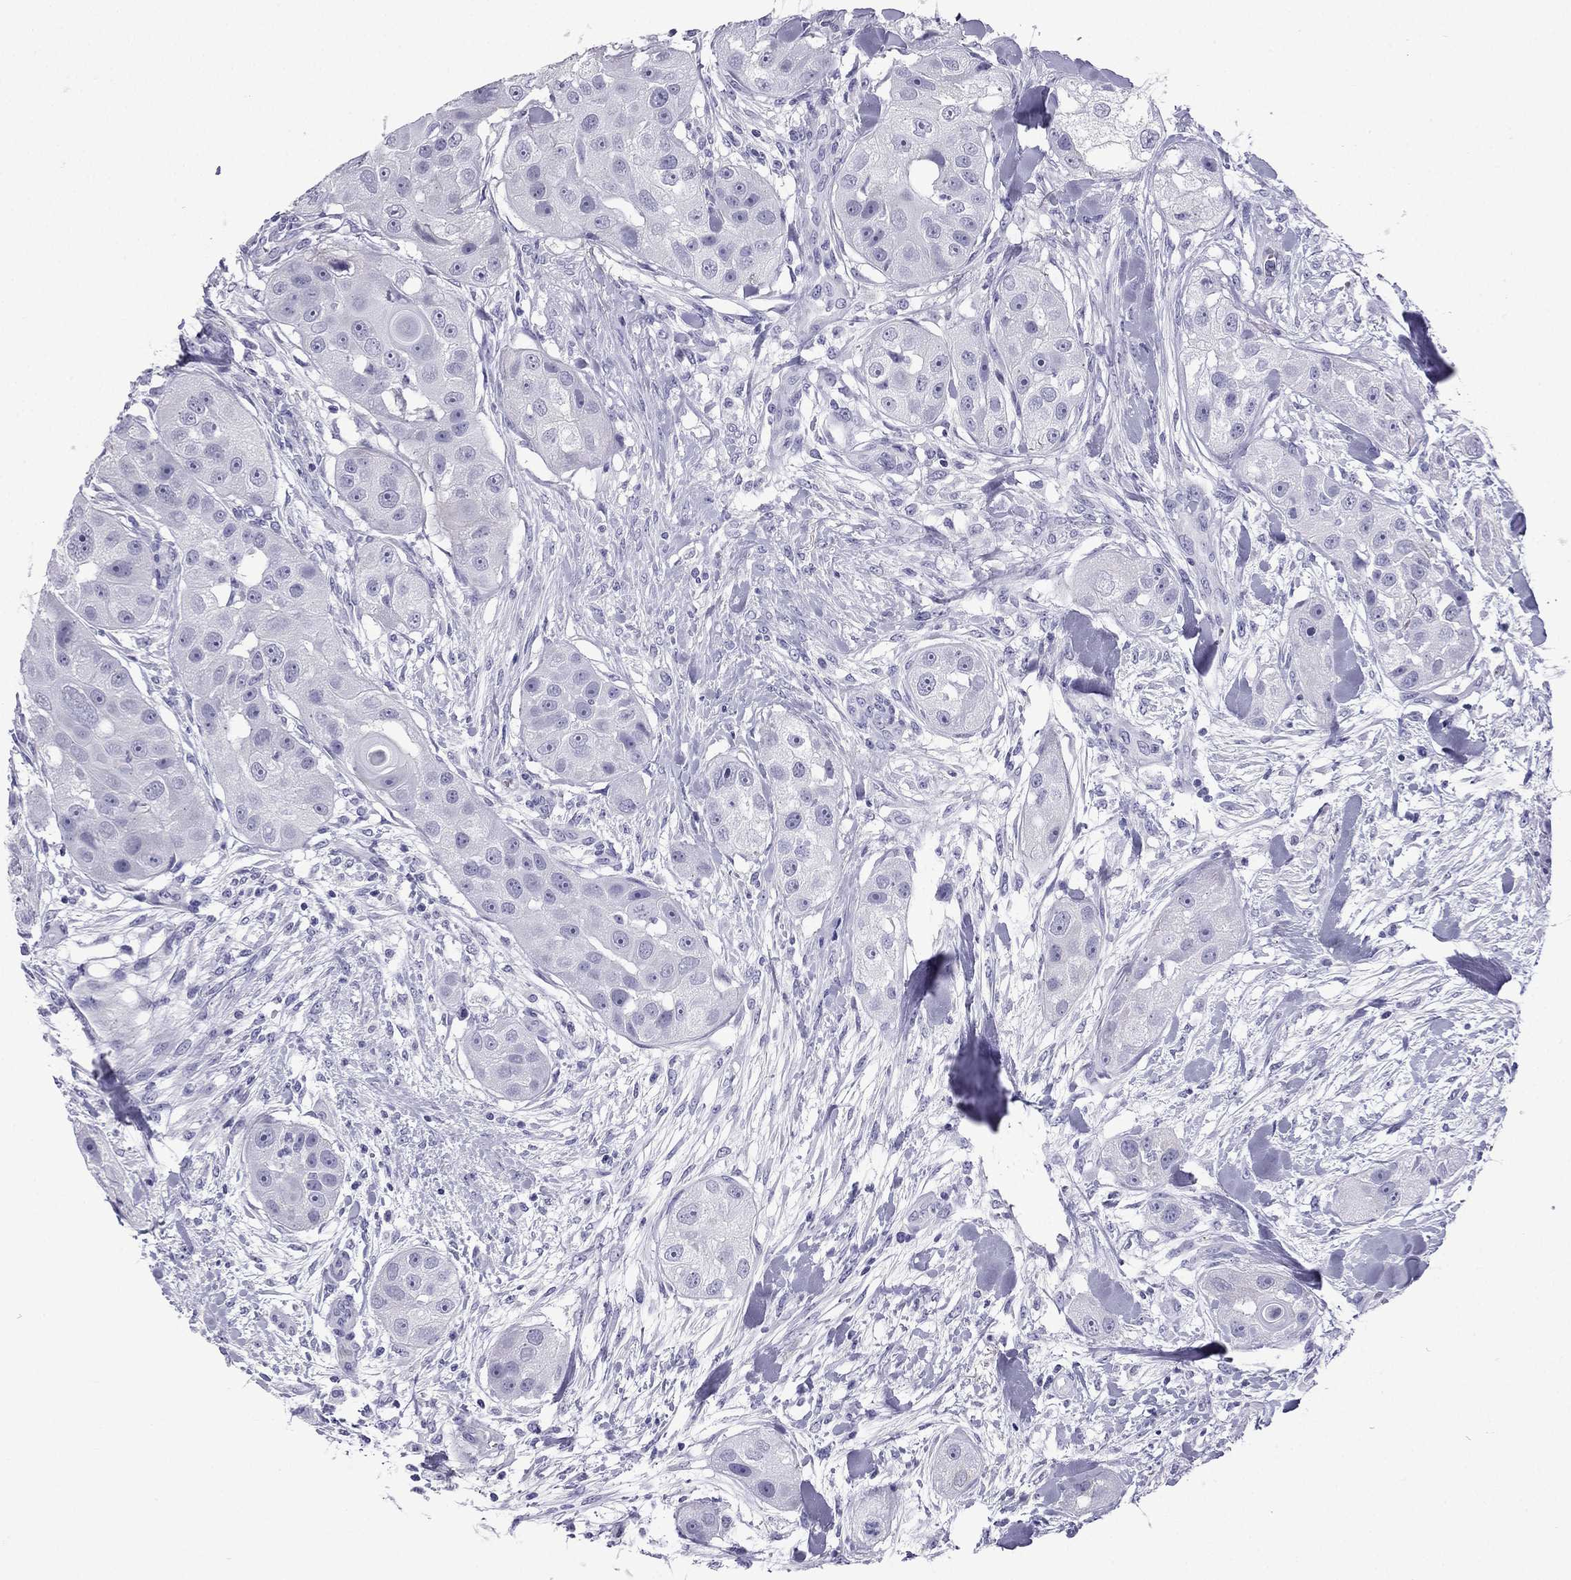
{"staining": {"intensity": "negative", "quantity": "none", "location": "none"}, "tissue": "head and neck cancer", "cell_type": "Tumor cells", "image_type": "cancer", "snomed": [{"axis": "morphology", "description": "Squamous cell carcinoma, NOS"}, {"axis": "topography", "description": "Head-Neck"}], "caption": "This is an IHC image of human head and neck squamous cell carcinoma. There is no positivity in tumor cells.", "gene": "GJA8", "patient": {"sex": "male", "age": 51}}